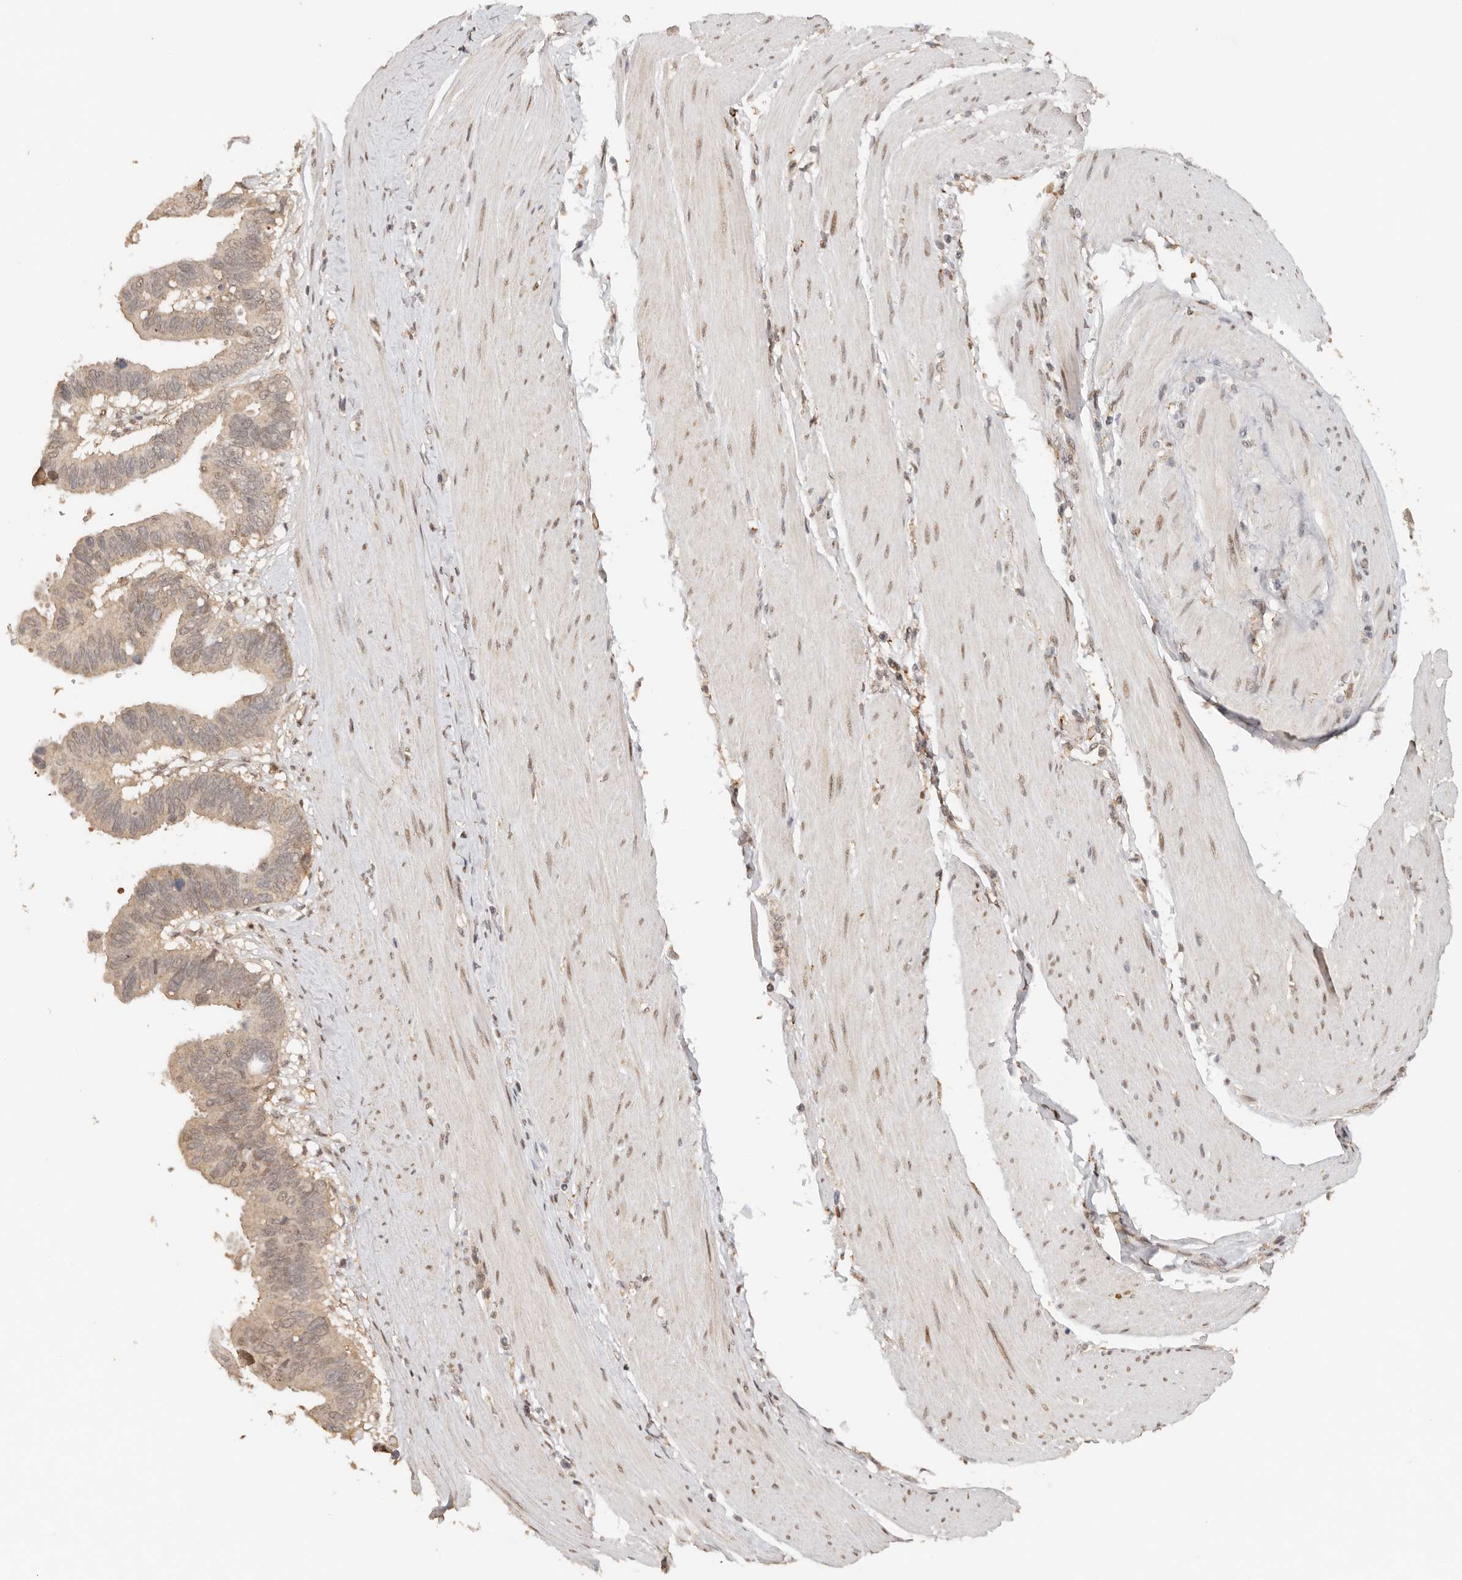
{"staining": {"intensity": "moderate", "quantity": ">75%", "location": "cytoplasmic/membranous"}, "tissue": "pancreatic cancer", "cell_type": "Tumor cells", "image_type": "cancer", "snomed": [{"axis": "morphology", "description": "Adenocarcinoma, NOS"}, {"axis": "topography", "description": "Pancreas"}], "caption": "IHC micrograph of human pancreatic adenocarcinoma stained for a protein (brown), which shows medium levels of moderate cytoplasmic/membranous positivity in about >75% of tumor cells.", "gene": "SEC14L1", "patient": {"sex": "female", "age": 56}}